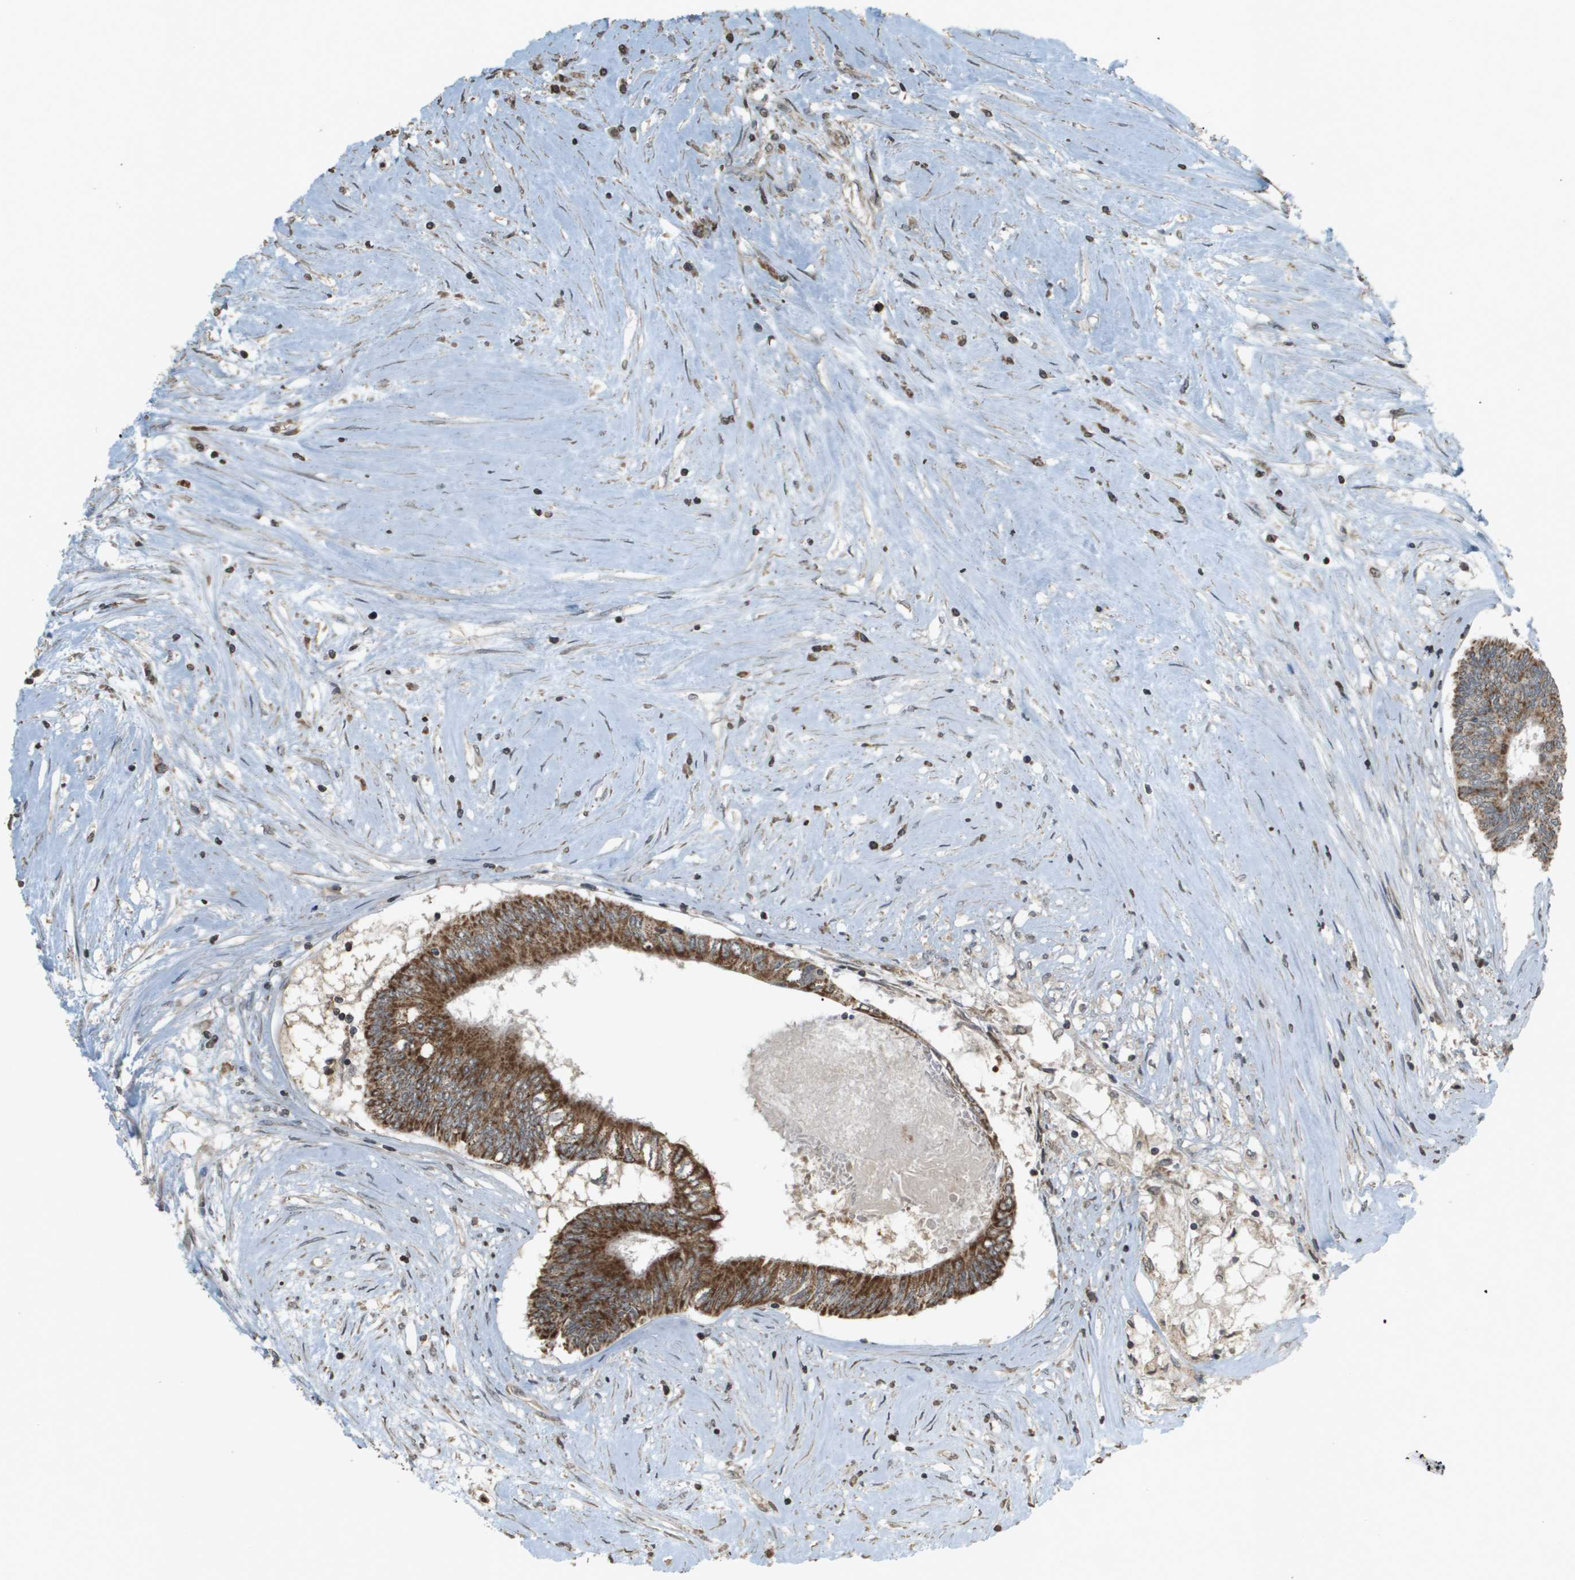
{"staining": {"intensity": "strong", "quantity": ">75%", "location": "cytoplasmic/membranous"}, "tissue": "colorectal cancer", "cell_type": "Tumor cells", "image_type": "cancer", "snomed": [{"axis": "morphology", "description": "Adenocarcinoma, NOS"}, {"axis": "topography", "description": "Rectum"}], "caption": "Colorectal cancer stained for a protein shows strong cytoplasmic/membranous positivity in tumor cells. The protein is shown in brown color, while the nuclei are stained blue.", "gene": "RAB21", "patient": {"sex": "male", "age": 63}}